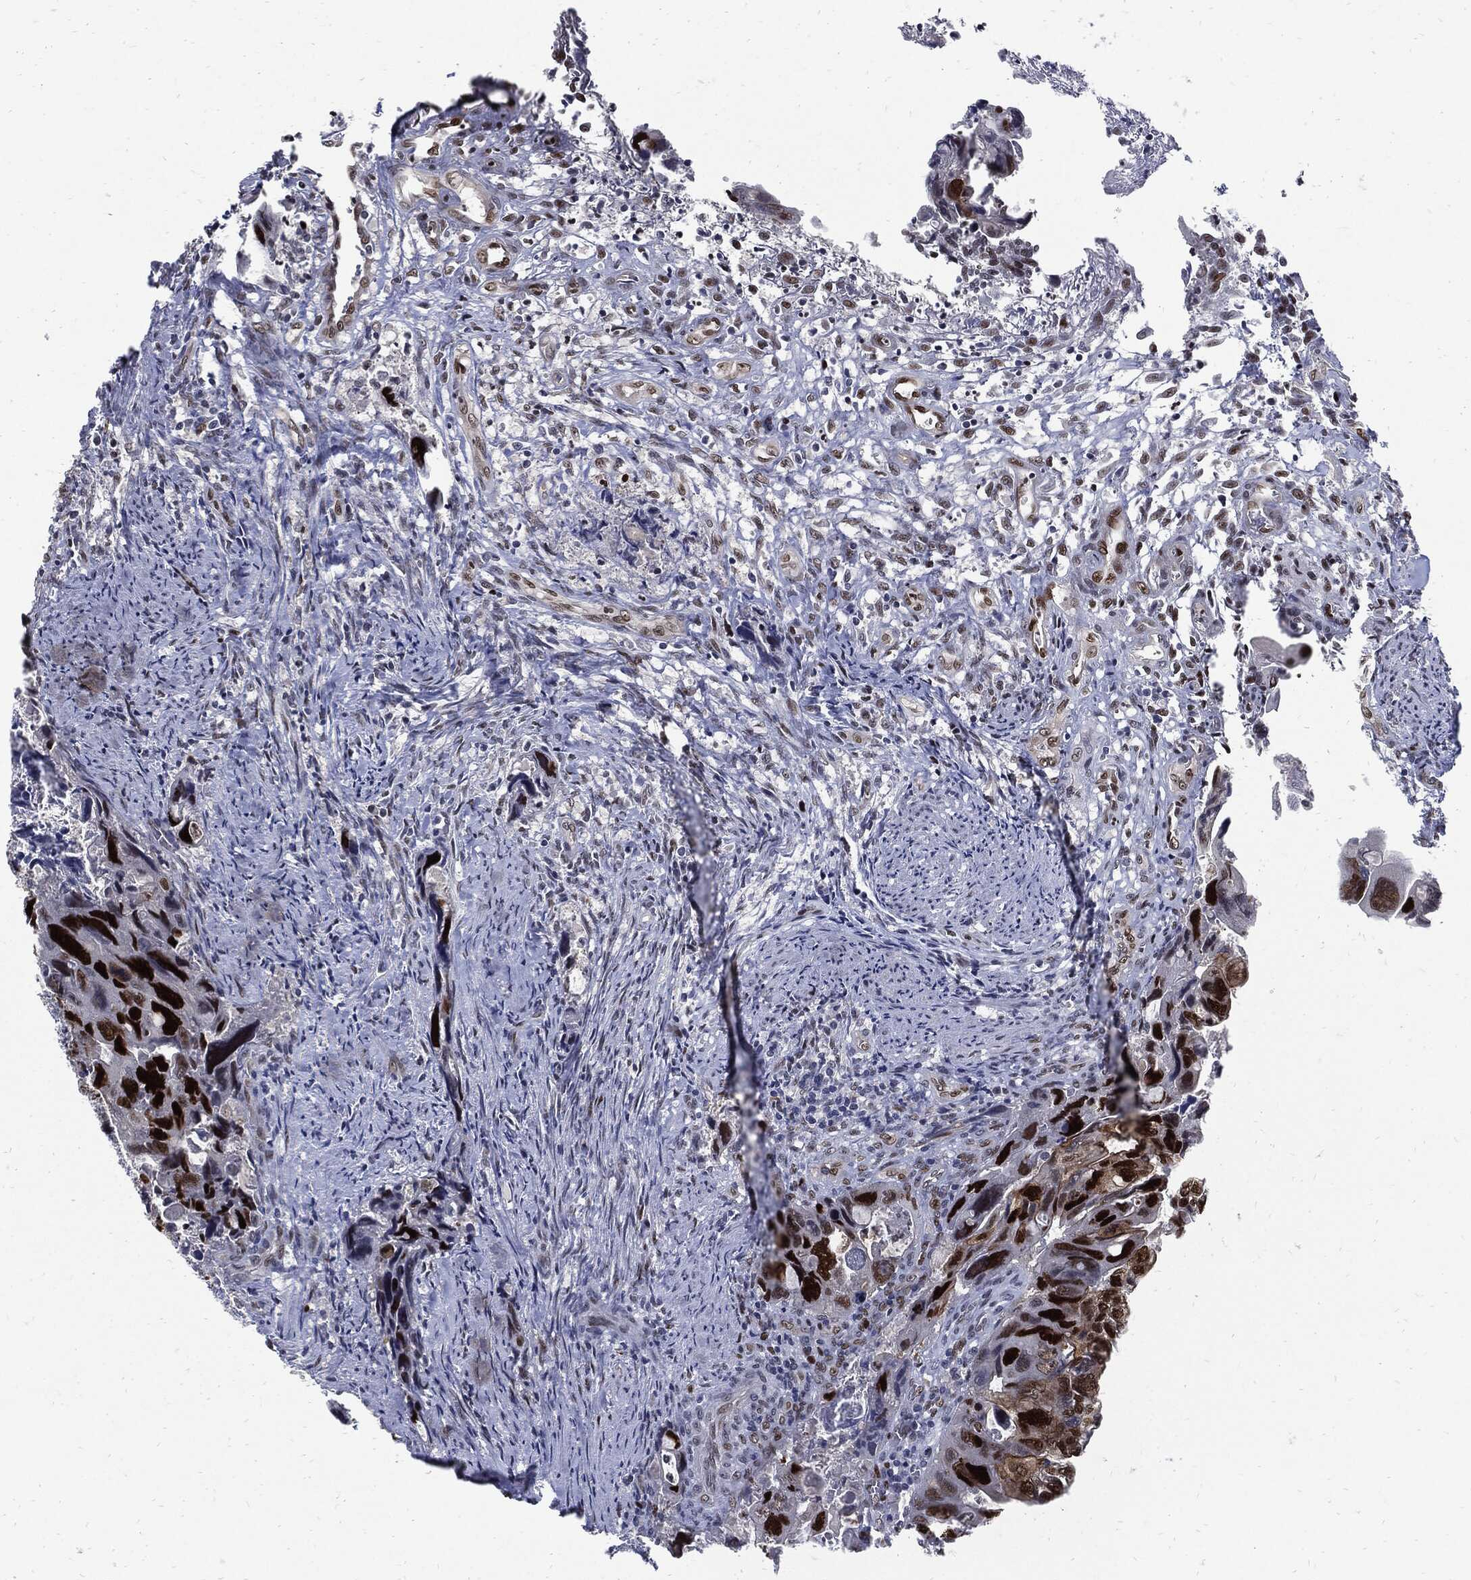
{"staining": {"intensity": "strong", "quantity": ">75%", "location": "nuclear"}, "tissue": "colorectal cancer", "cell_type": "Tumor cells", "image_type": "cancer", "snomed": [{"axis": "morphology", "description": "Adenocarcinoma, NOS"}, {"axis": "topography", "description": "Rectum"}], "caption": "Protein analysis of colorectal adenocarcinoma tissue exhibits strong nuclear positivity in approximately >75% of tumor cells. The staining was performed using DAB (3,3'-diaminobenzidine), with brown indicating positive protein expression. Nuclei are stained blue with hematoxylin.", "gene": "NBN", "patient": {"sex": "male", "age": 62}}